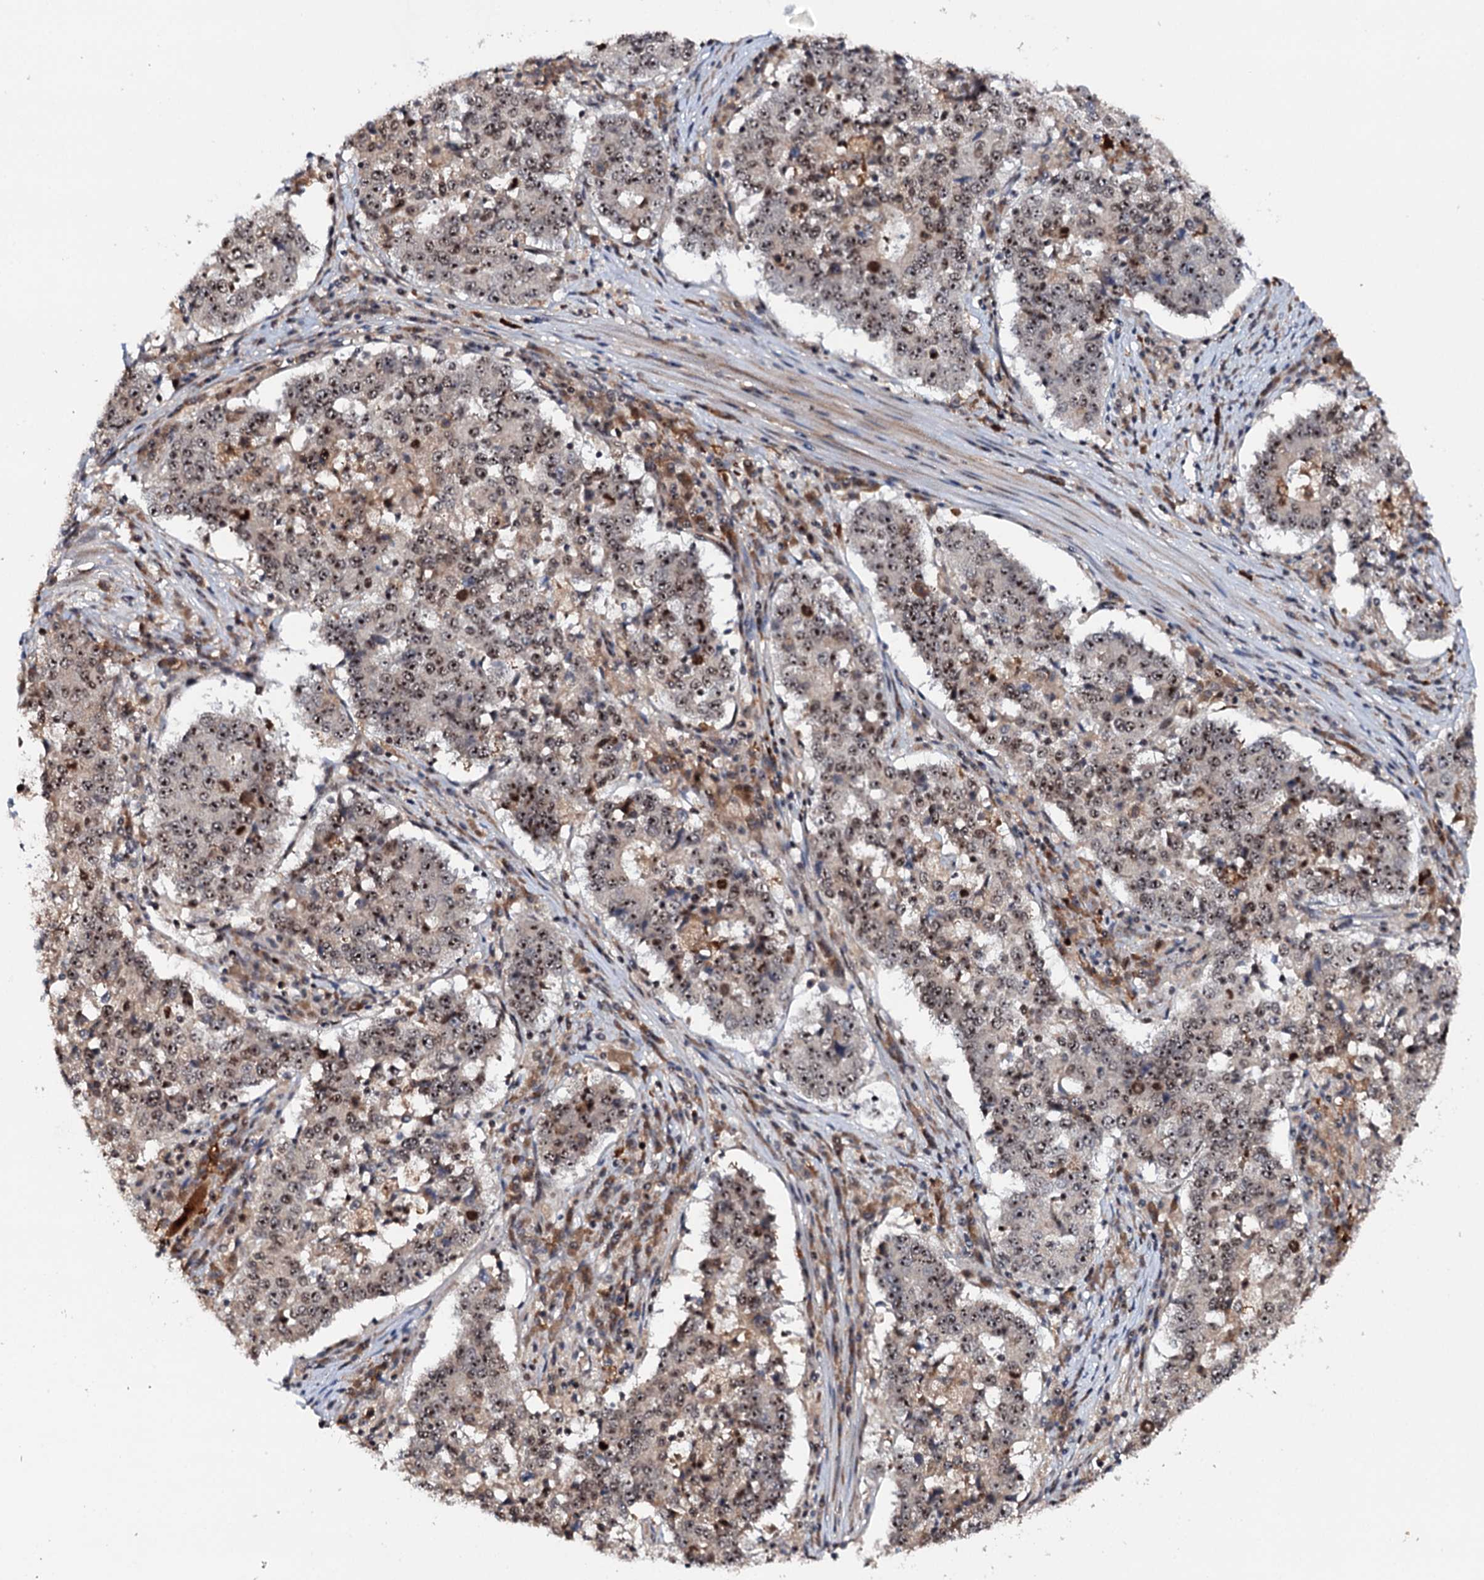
{"staining": {"intensity": "moderate", "quantity": ">75%", "location": "nuclear"}, "tissue": "stomach cancer", "cell_type": "Tumor cells", "image_type": "cancer", "snomed": [{"axis": "morphology", "description": "Adenocarcinoma, NOS"}, {"axis": "topography", "description": "Stomach"}], "caption": "Human stomach cancer stained for a protein (brown) exhibits moderate nuclear positive expression in about >75% of tumor cells.", "gene": "BUD13", "patient": {"sex": "male", "age": 59}}